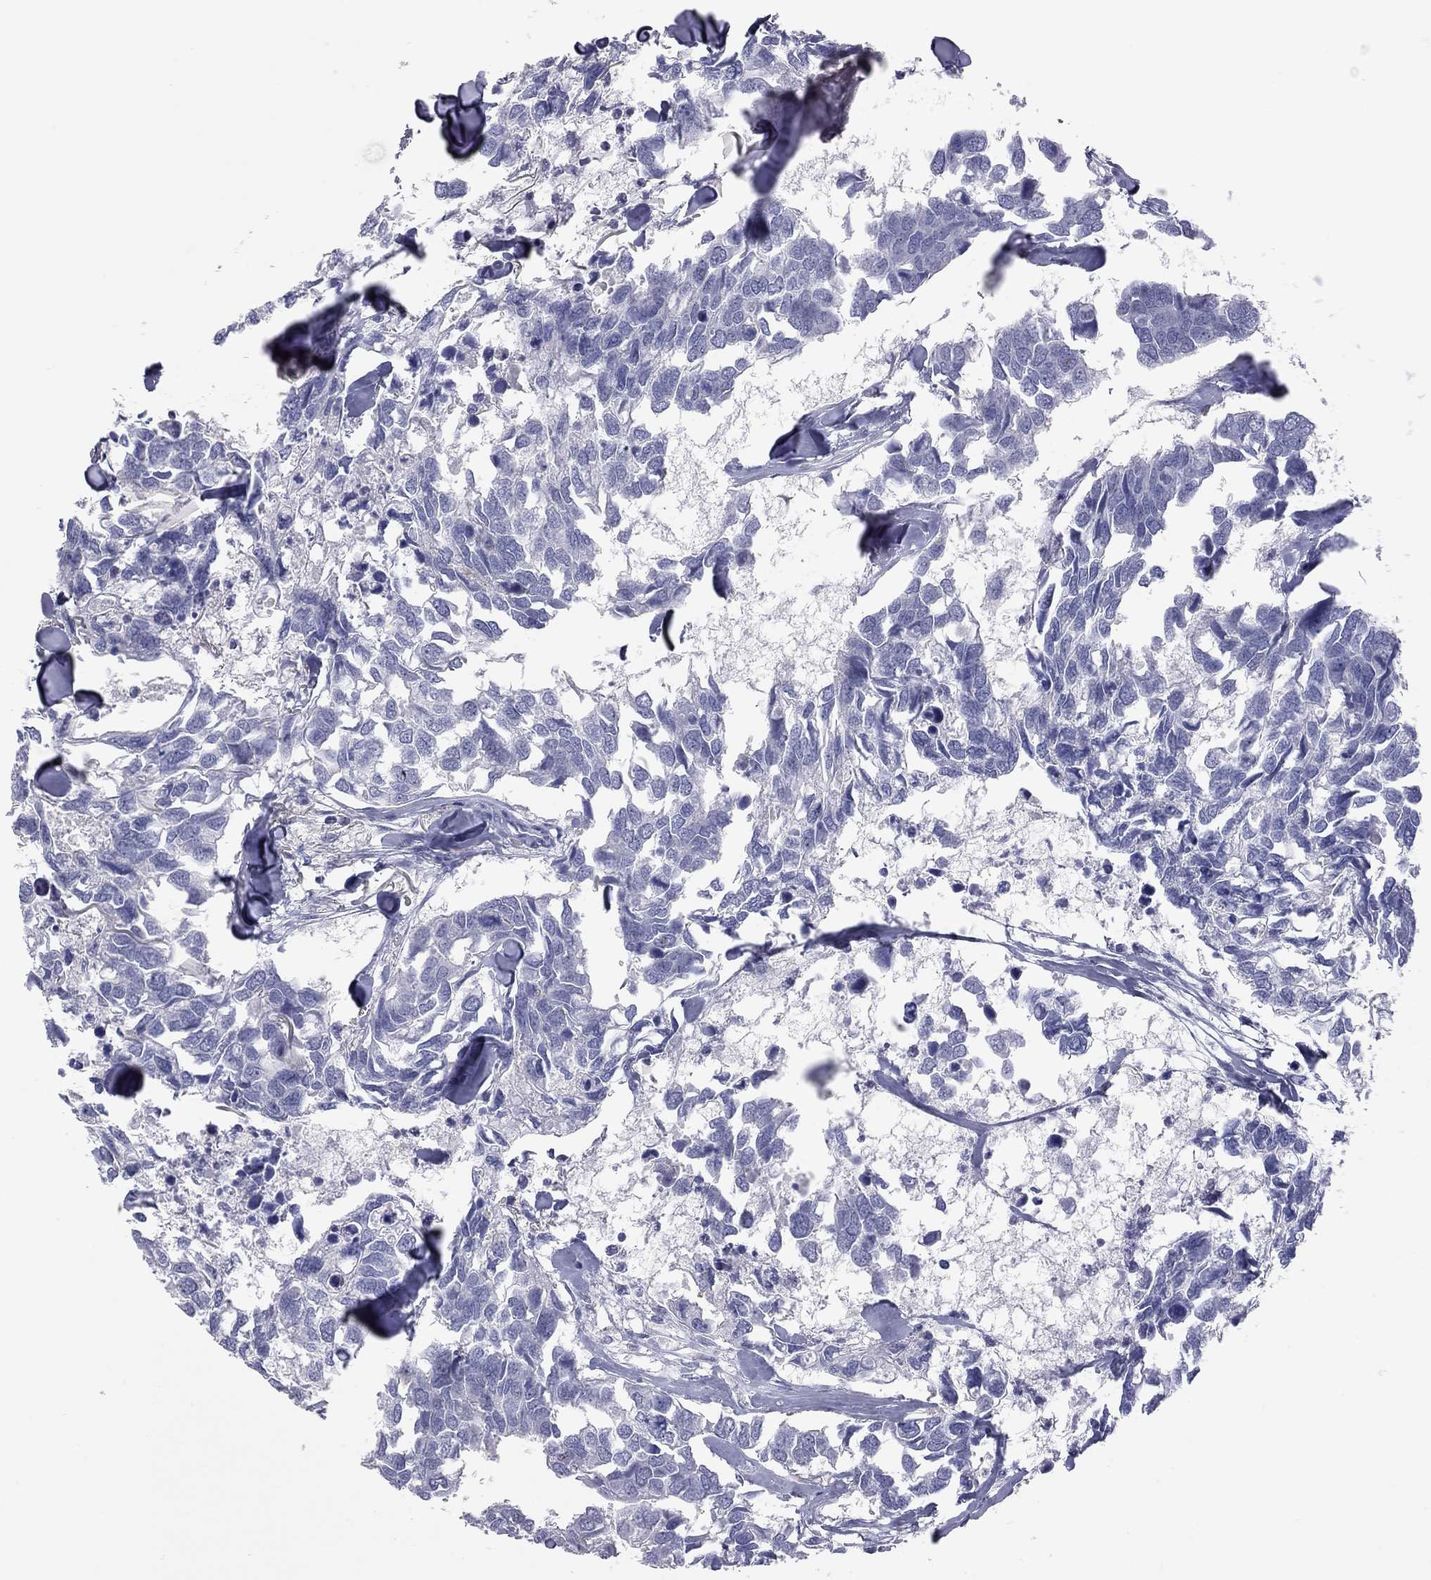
{"staining": {"intensity": "negative", "quantity": "none", "location": "none"}, "tissue": "breast cancer", "cell_type": "Tumor cells", "image_type": "cancer", "snomed": [{"axis": "morphology", "description": "Duct carcinoma"}, {"axis": "topography", "description": "Breast"}], "caption": "Breast intraductal carcinoma was stained to show a protein in brown. There is no significant staining in tumor cells.", "gene": "ADCYAP1", "patient": {"sex": "female", "age": 83}}